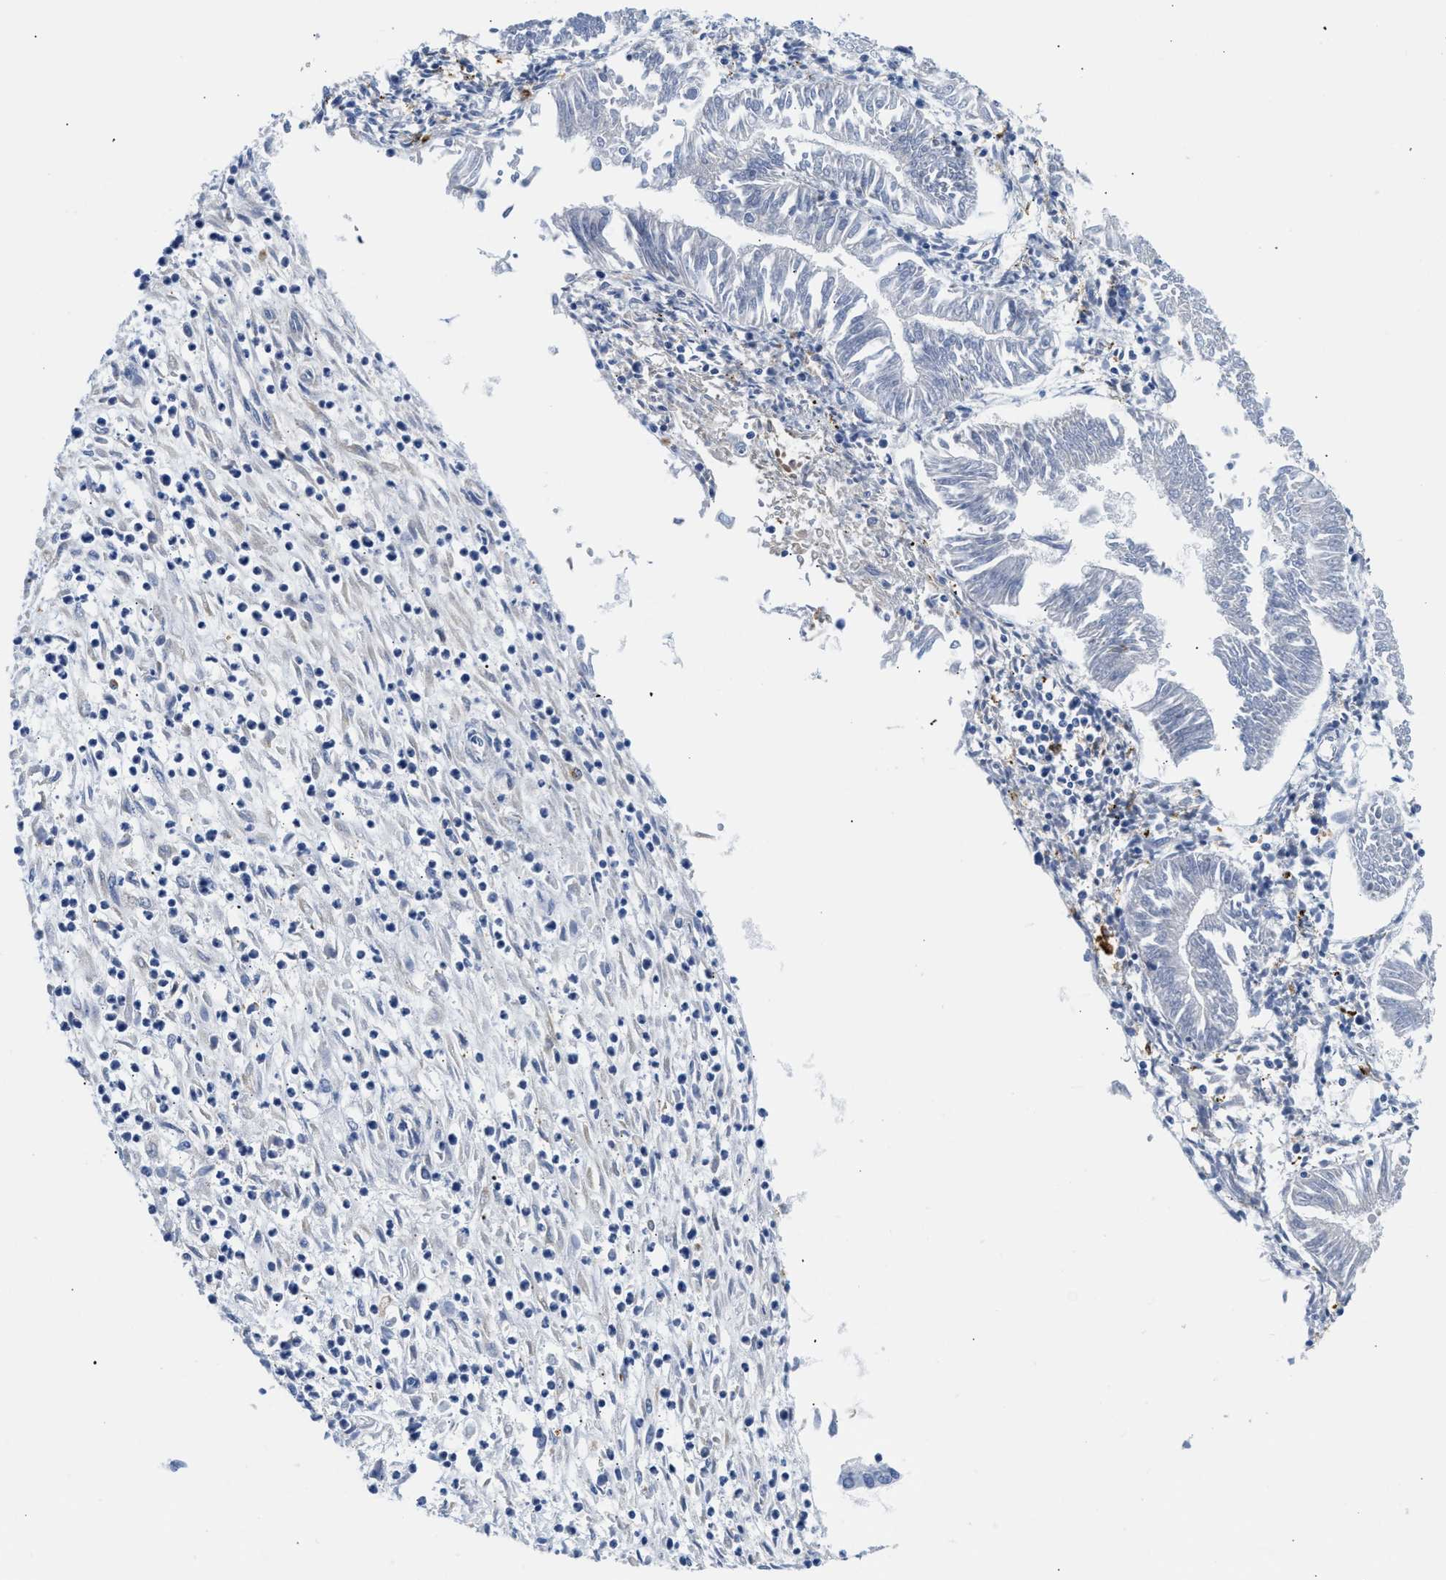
{"staining": {"intensity": "negative", "quantity": "none", "location": "none"}, "tissue": "endometrial cancer", "cell_type": "Tumor cells", "image_type": "cancer", "snomed": [{"axis": "morphology", "description": "Adenocarcinoma, NOS"}, {"axis": "topography", "description": "Endometrium"}], "caption": "Immunohistochemistry (IHC) micrograph of neoplastic tissue: human endometrial cancer stained with DAB reveals no significant protein staining in tumor cells. The staining was performed using DAB to visualize the protein expression in brown, while the nuclei were stained in blue with hematoxylin (Magnification: 20x).", "gene": "PPM1L", "patient": {"sex": "female", "age": 53}}